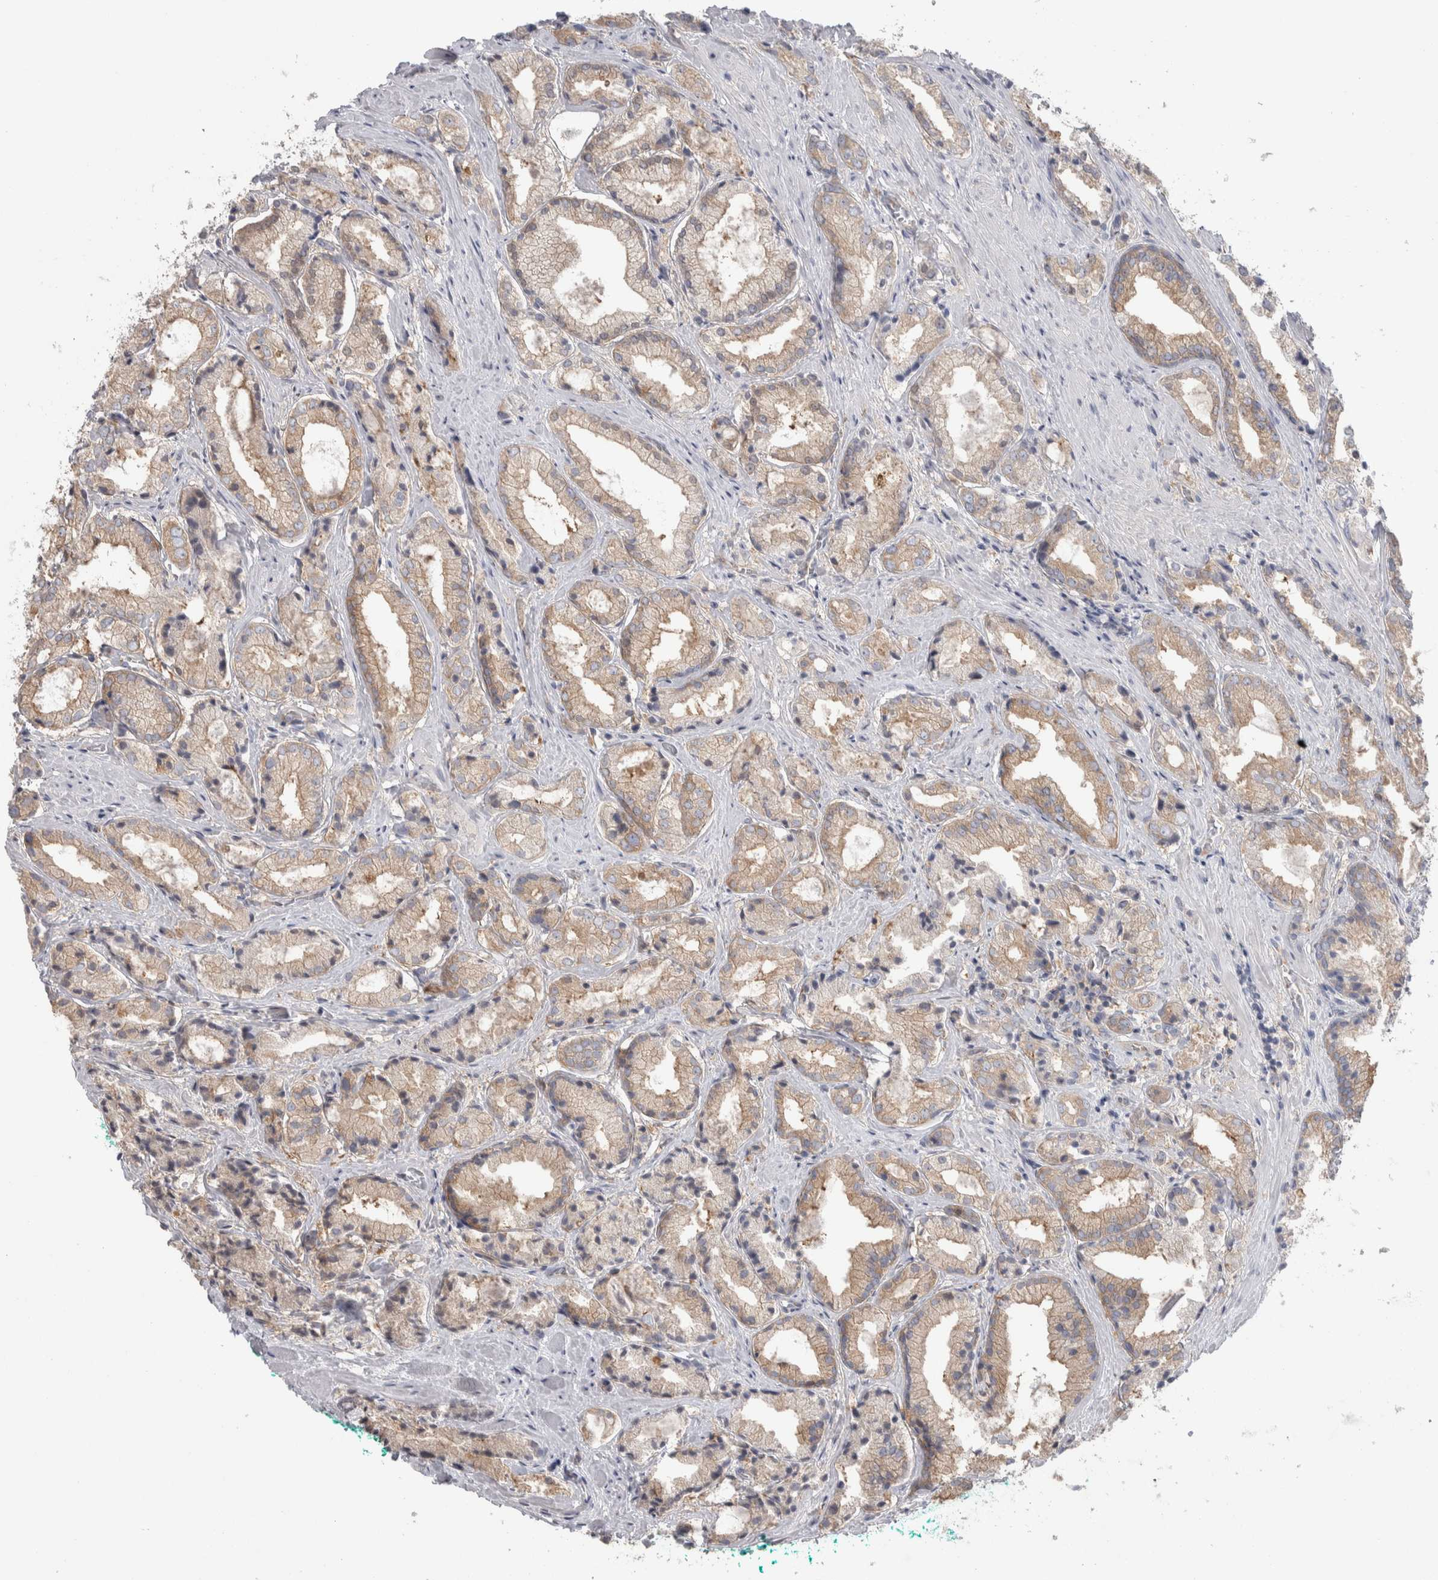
{"staining": {"intensity": "weak", "quantity": "25%-75%", "location": "cytoplasmic/membranous"}, "tissue": "prostate cancer", "cell_type": "Tumor cells", "image_type": "cancer", "snomed": [{"axis": "morphology", "description": "Adenocarcinoma, Low grade"}, {"axis": "topography", "description": "Prostate"}], "caption": "A brown stain highlights weak cytoplasmic/membranous staining of a protein in human prostate adenocarcinoma (low-grade) tumor cells. The staining is performed using DAB brown chromogen to label protein expression. The nuclei are counter-stained blue using hematoxylin.", "gene": "GPHN", "patient": {"sex": "male", "age": 62}}